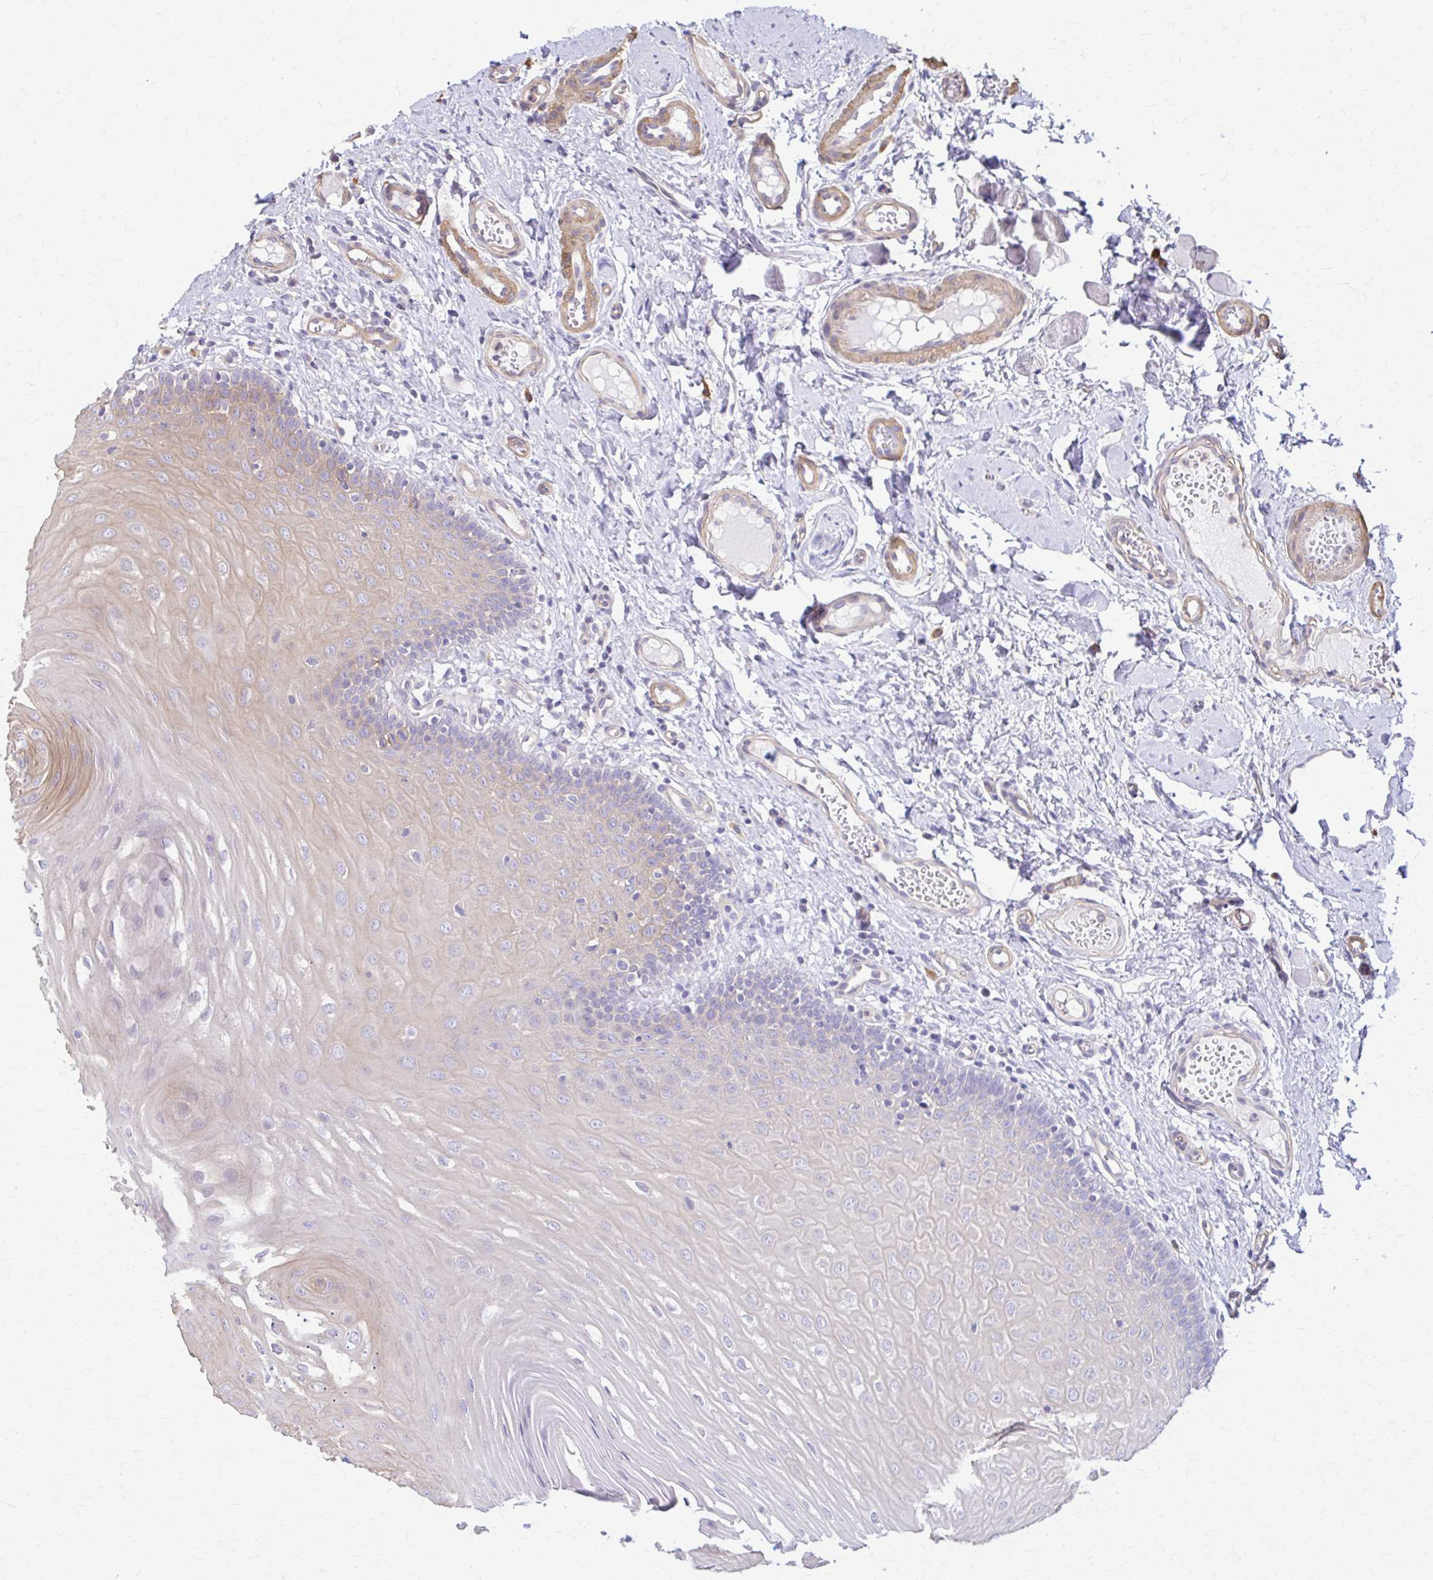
{"staining": {"intensity": "weak", "quantity": "<25%", "location": "cytoplasmic/membranous"}, "tissue": "oral mucosa", "cell_type": "Squamous epithelial cells", "image_type": "normal", "snomed": [{"axis": "morphology", "description": "Normal tissue, NOS"}, {"axis": "topography", "description": "Oral tissue"}, {"axis": "topography", "description": "Tounge, NOS"}], "caption": "The photomicrograph exhibits no significant expression in squamous epithelial cells of oral mucosa.", "gene": "DSP", "patient": {"sex": "female", "age": 58}}